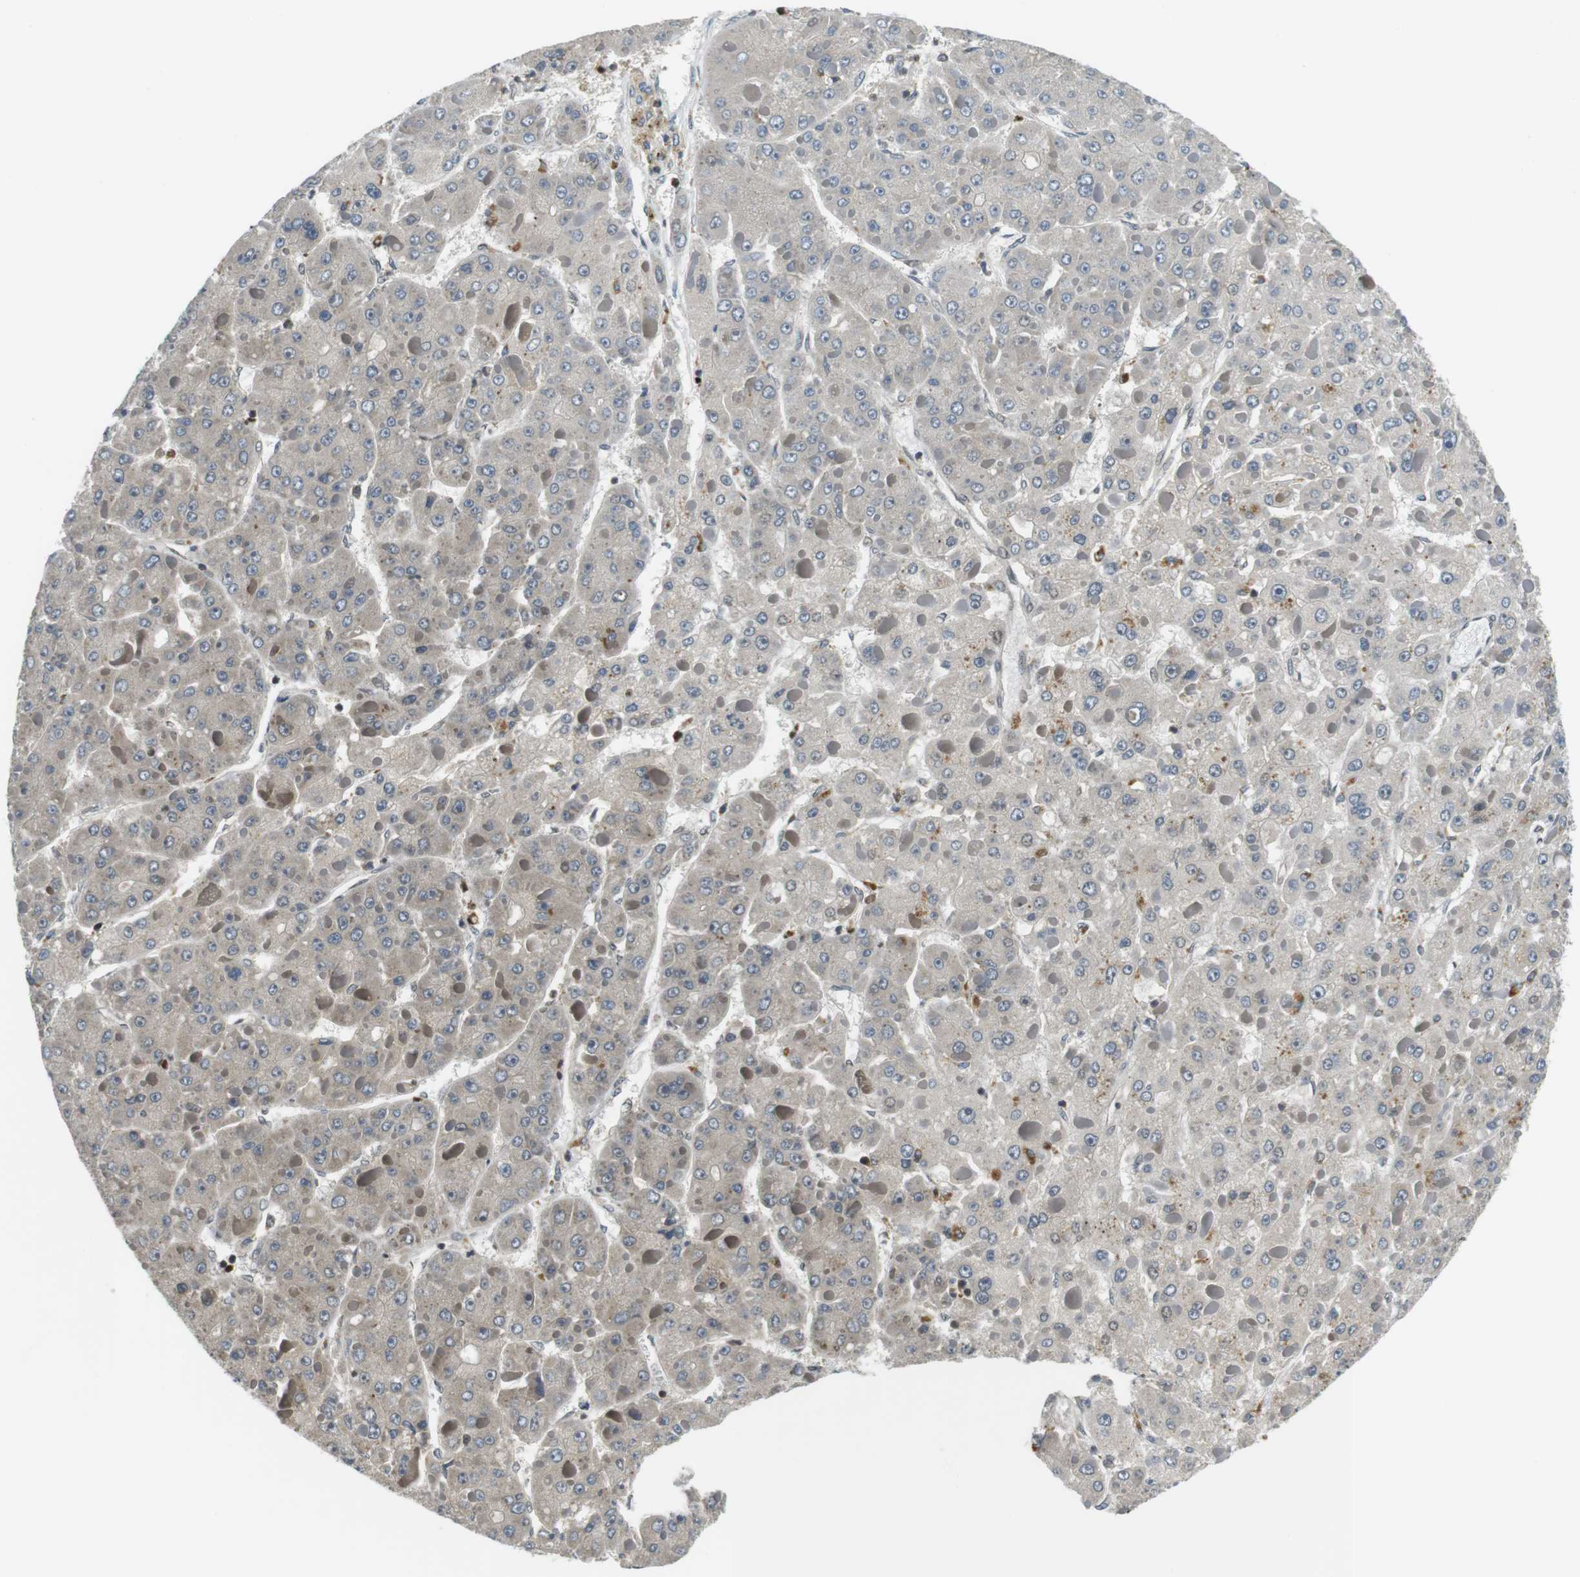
{"staining": {"intensity": "negative", "quantity": "none", "location": "none"}, "tissue": "liver cancer", "cell_type": "Tumor cells", "image_type": "cancer", "snomed": [{"axis": "morphology", "description": "Carcinoma, Hepatocellular, NOS"}, {"axis": "topography", "description": "Liver"}], "caption": "This histopathology image is of liver cancer stained with immunohistochemistry to label a protein in brown with the nuclei are counter-stained blue. There is no staining in tumor cells.", "gene": "TMX4", "patient": {"sex": "female", "age": 73}}